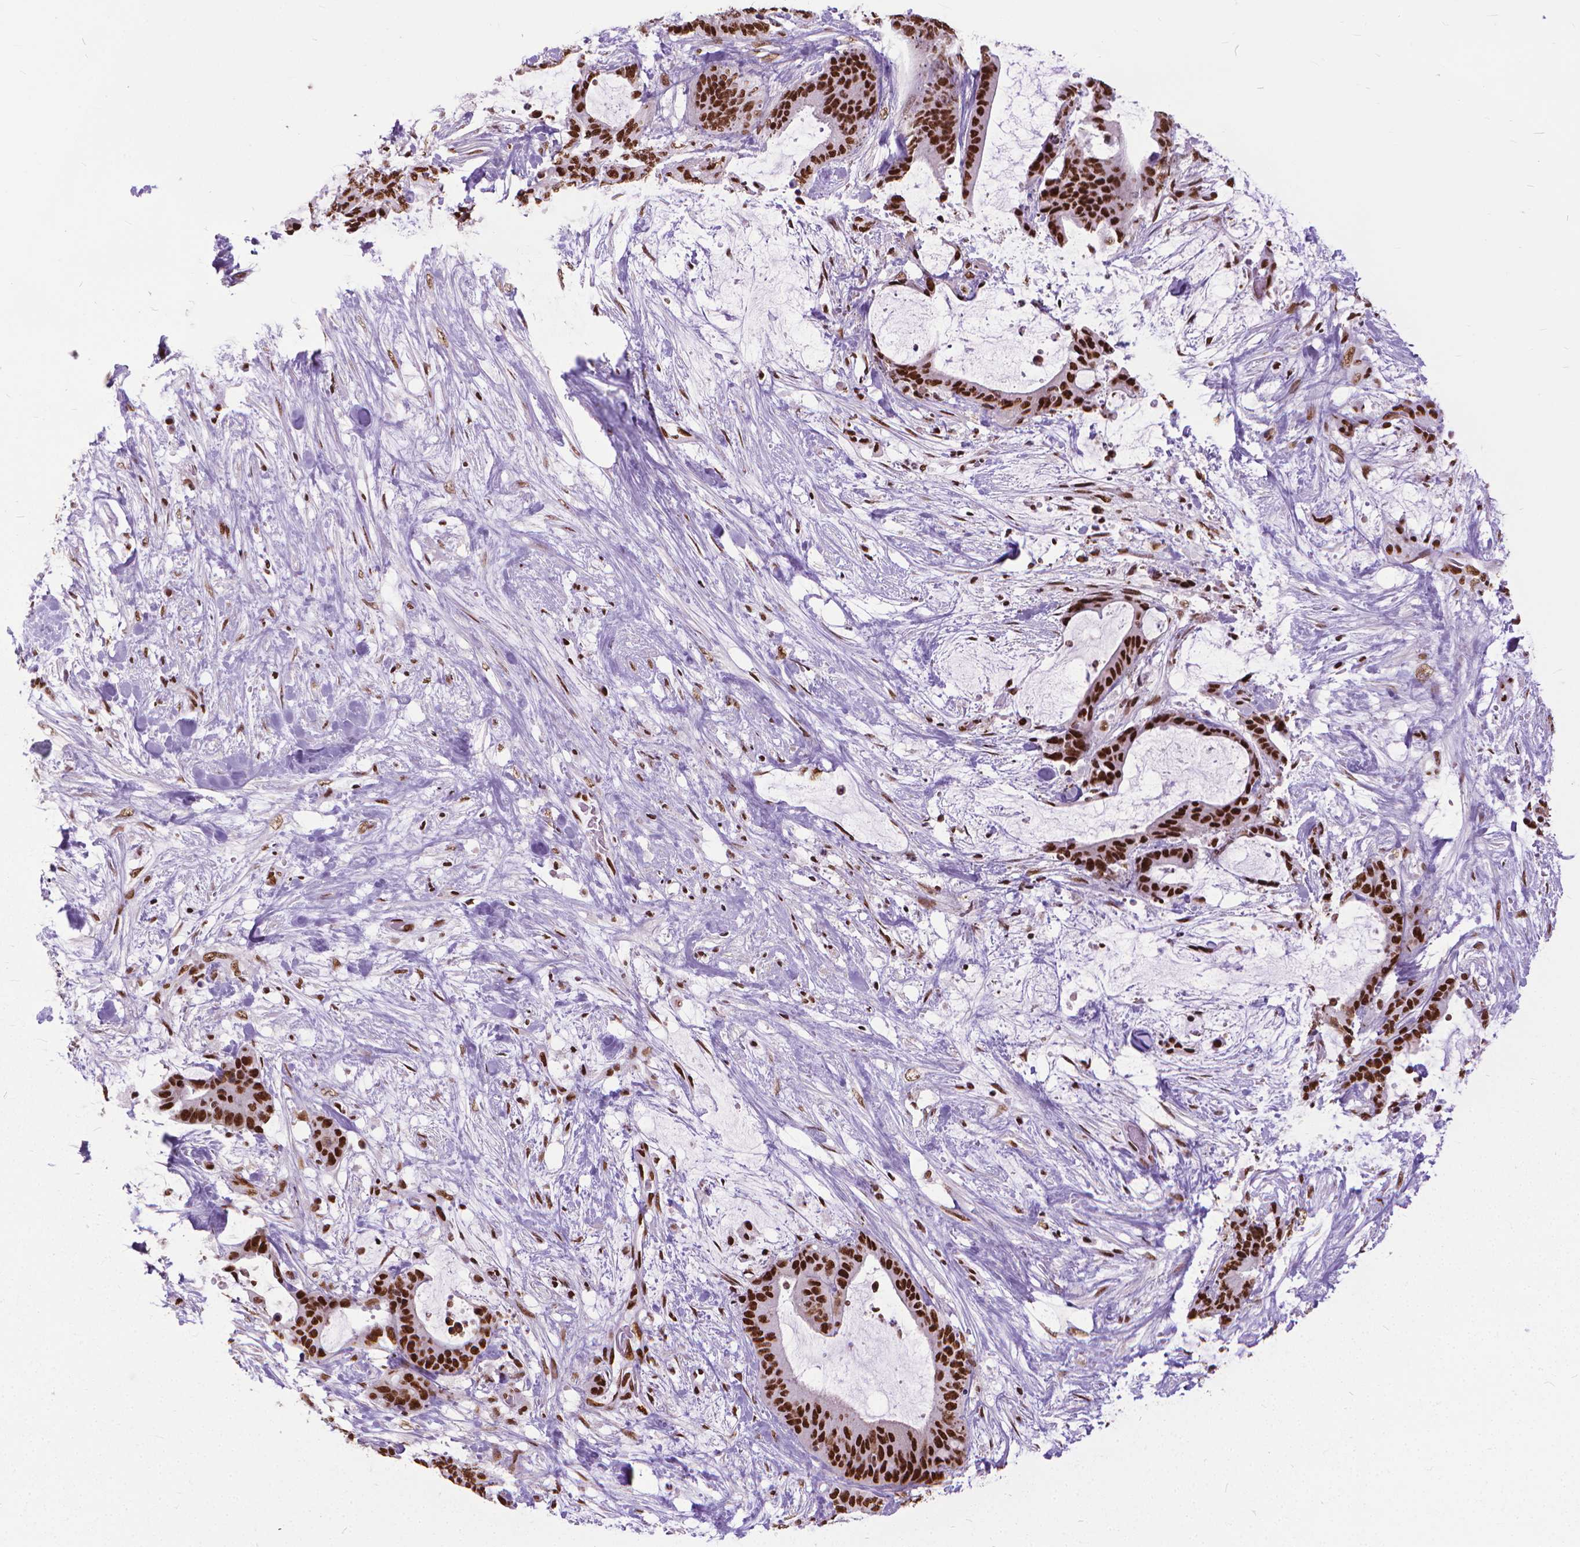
{"staining": {"intensity": "strong", "quantity": ">75%", "location": "nuclear"}, "tissue": "liver cancer", "cell_type": "Tumor cells", "image_type": "cancer", "snomed": [{"axis": "morphology", "description": "Cholangiocarcinoma"}, {"axis": "topography", "description": "Liver"}], "caption": "The histopathology image reveals staining of liver cancer (cholangiocarcinoma), revealing strong nuclear protein staining (brown color) within tumor cells.", "gene": "AKAP8", "patient": {"sex": "female", "age": 73}}